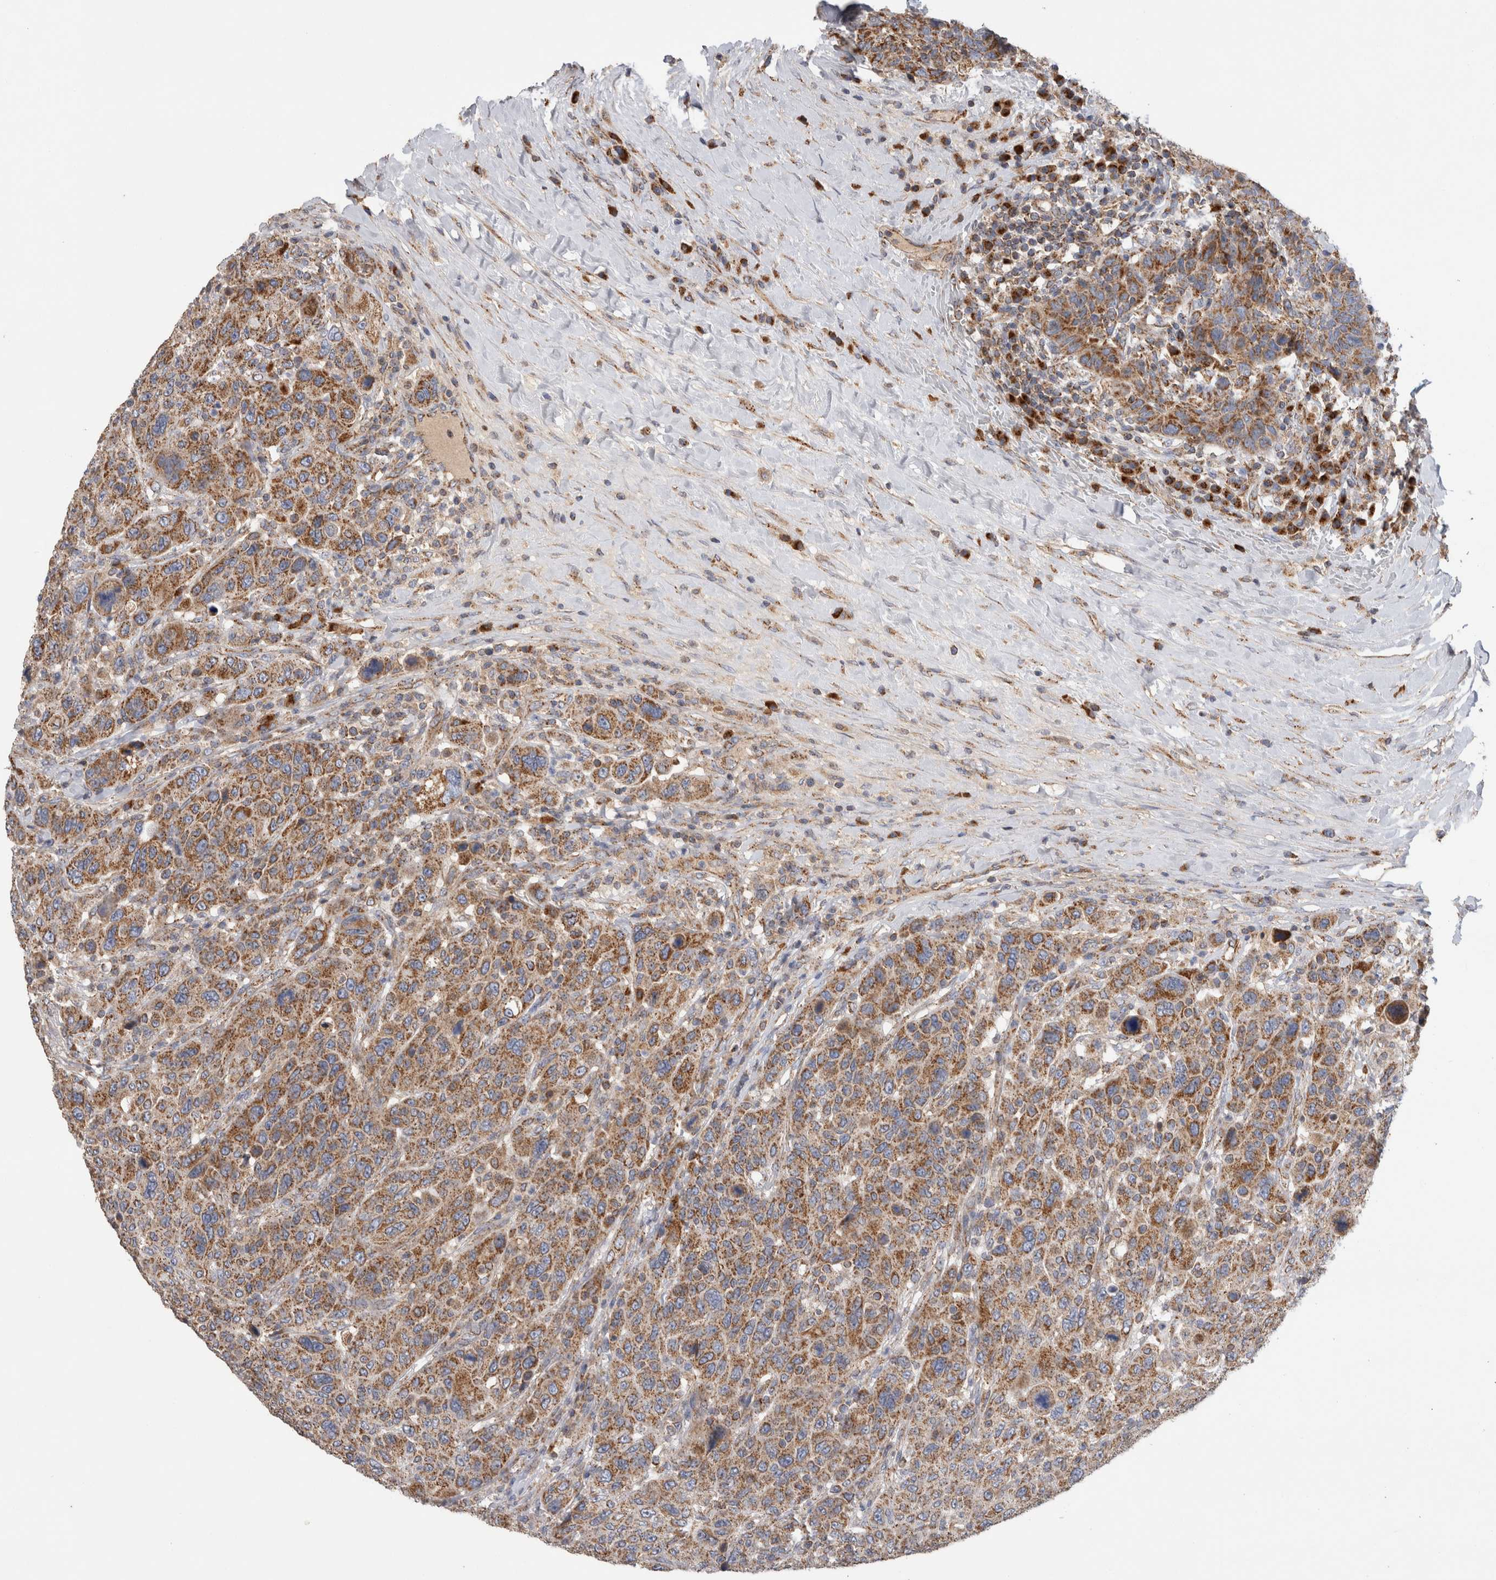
{"staining": {"intensity": "moderate", "quantity": ">75%", "location": "cytoplasmic/membranous"}, "tissue": "breast cancer", "cell_type": "Tumor cells", "image_type": "cancer", "snomed": [{"axis": "morphology", "description": "Duct carcinoma"}, {"axis": "topography", "description": "Breast"}], "caption": "Immunohistochemical staining of human breast cancer (infiltrating ductal carcinoma) exhibits medium levels of moderate cytoplasmic/membranous protein staining in approximately >75% of tumor cells.", "gene": "IARS2", "patient": {"sex": "female", "age": 37}}